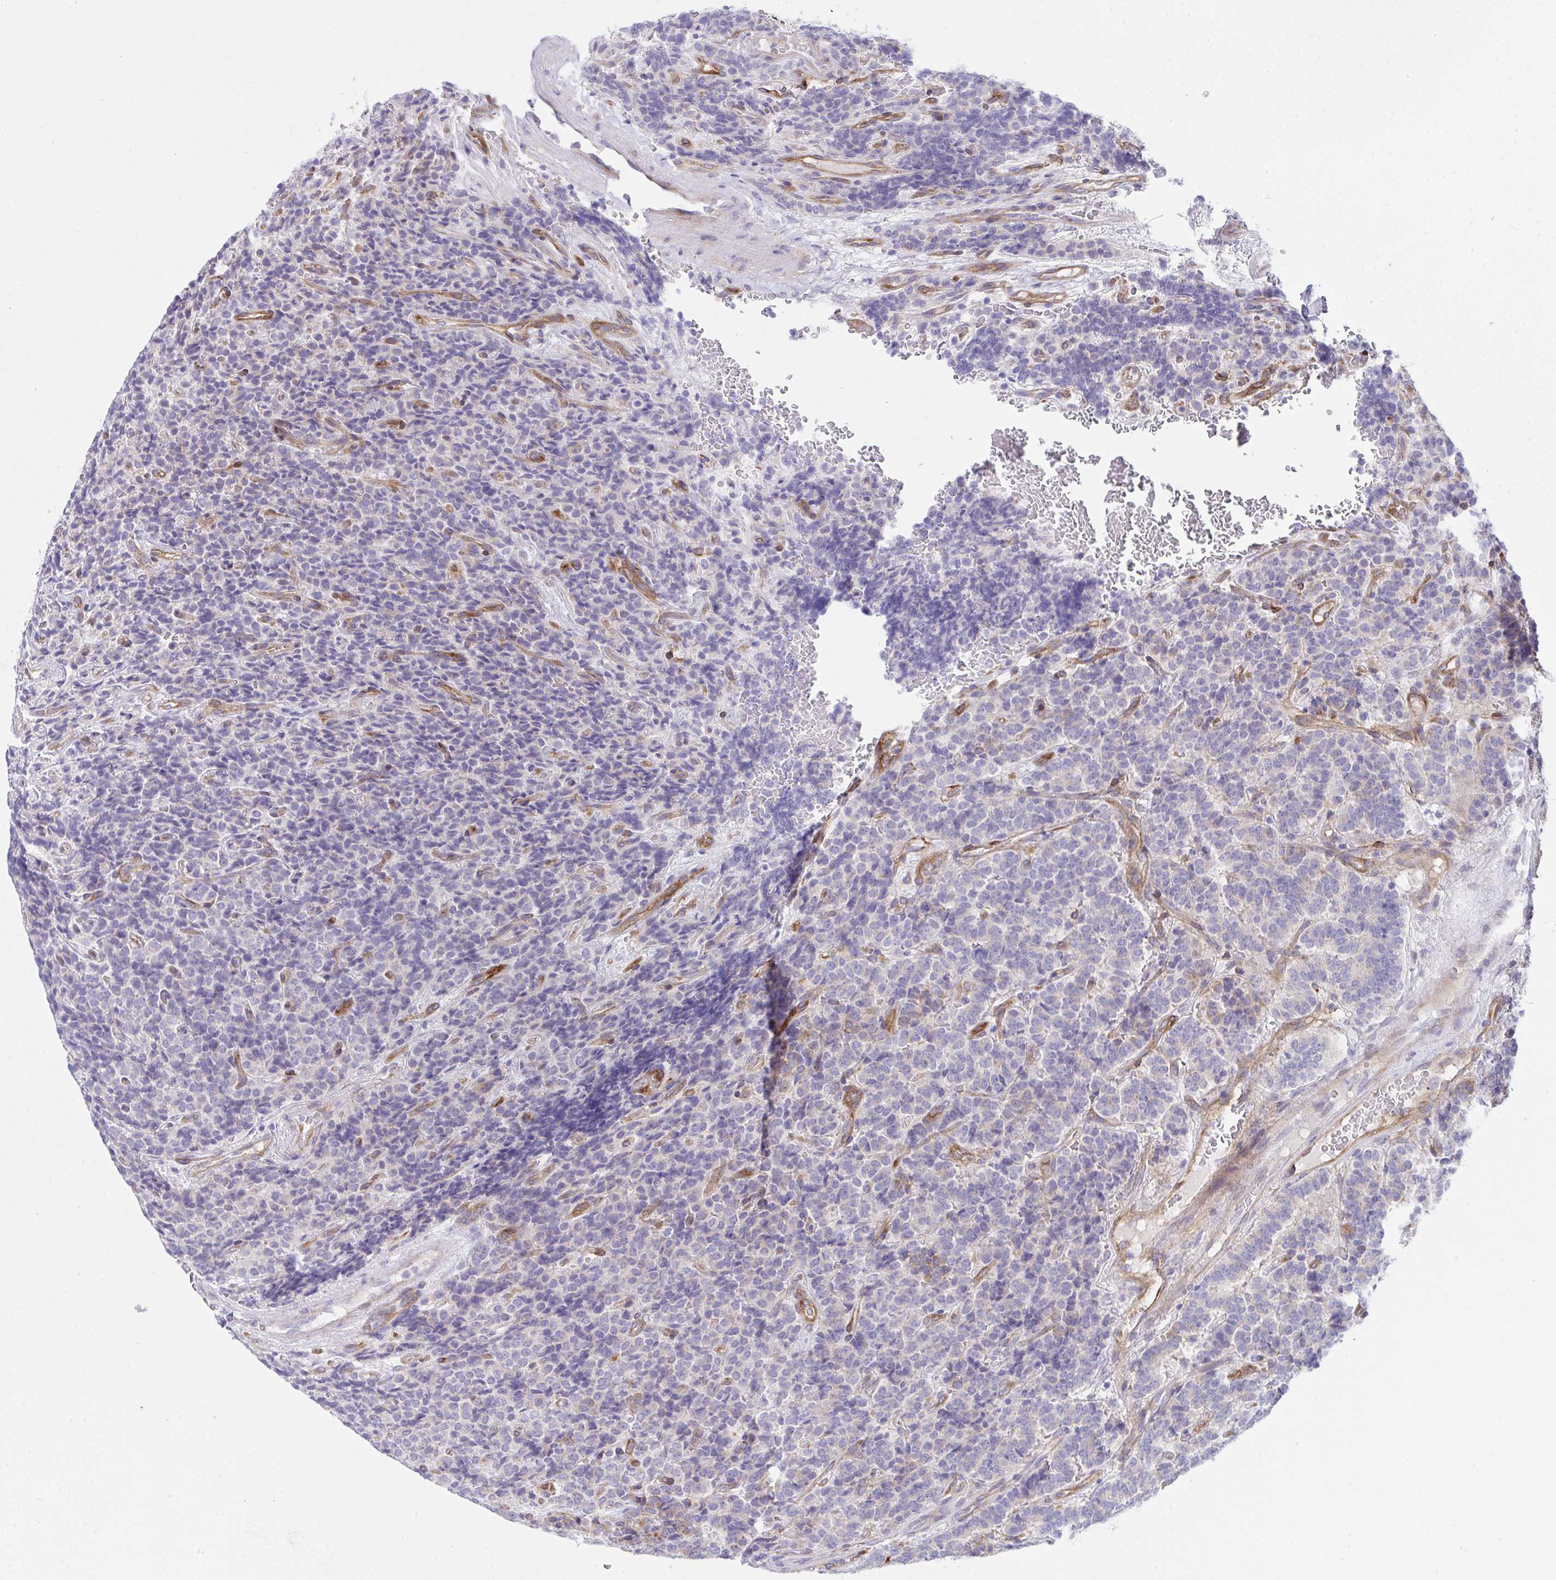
{"staining": {"intensity": "negative", "quantity": "none", "location": "none"}, "tissue": "carcinoid", "cell_type": "Tumor cells", "image_type": "cancer", "snomed": [{"axis": "morphology", "description": "Carcinoid, malignant, NOS"}, {"axis": "topography", "description": "Pancreas"}], "caption": "A photomicrograph of carcinoid (malignant) stained for a protein exhibits no brown staining in tumor cells.", "gene": "GAB1", "patient": {"sex": "male", "age": 36}}